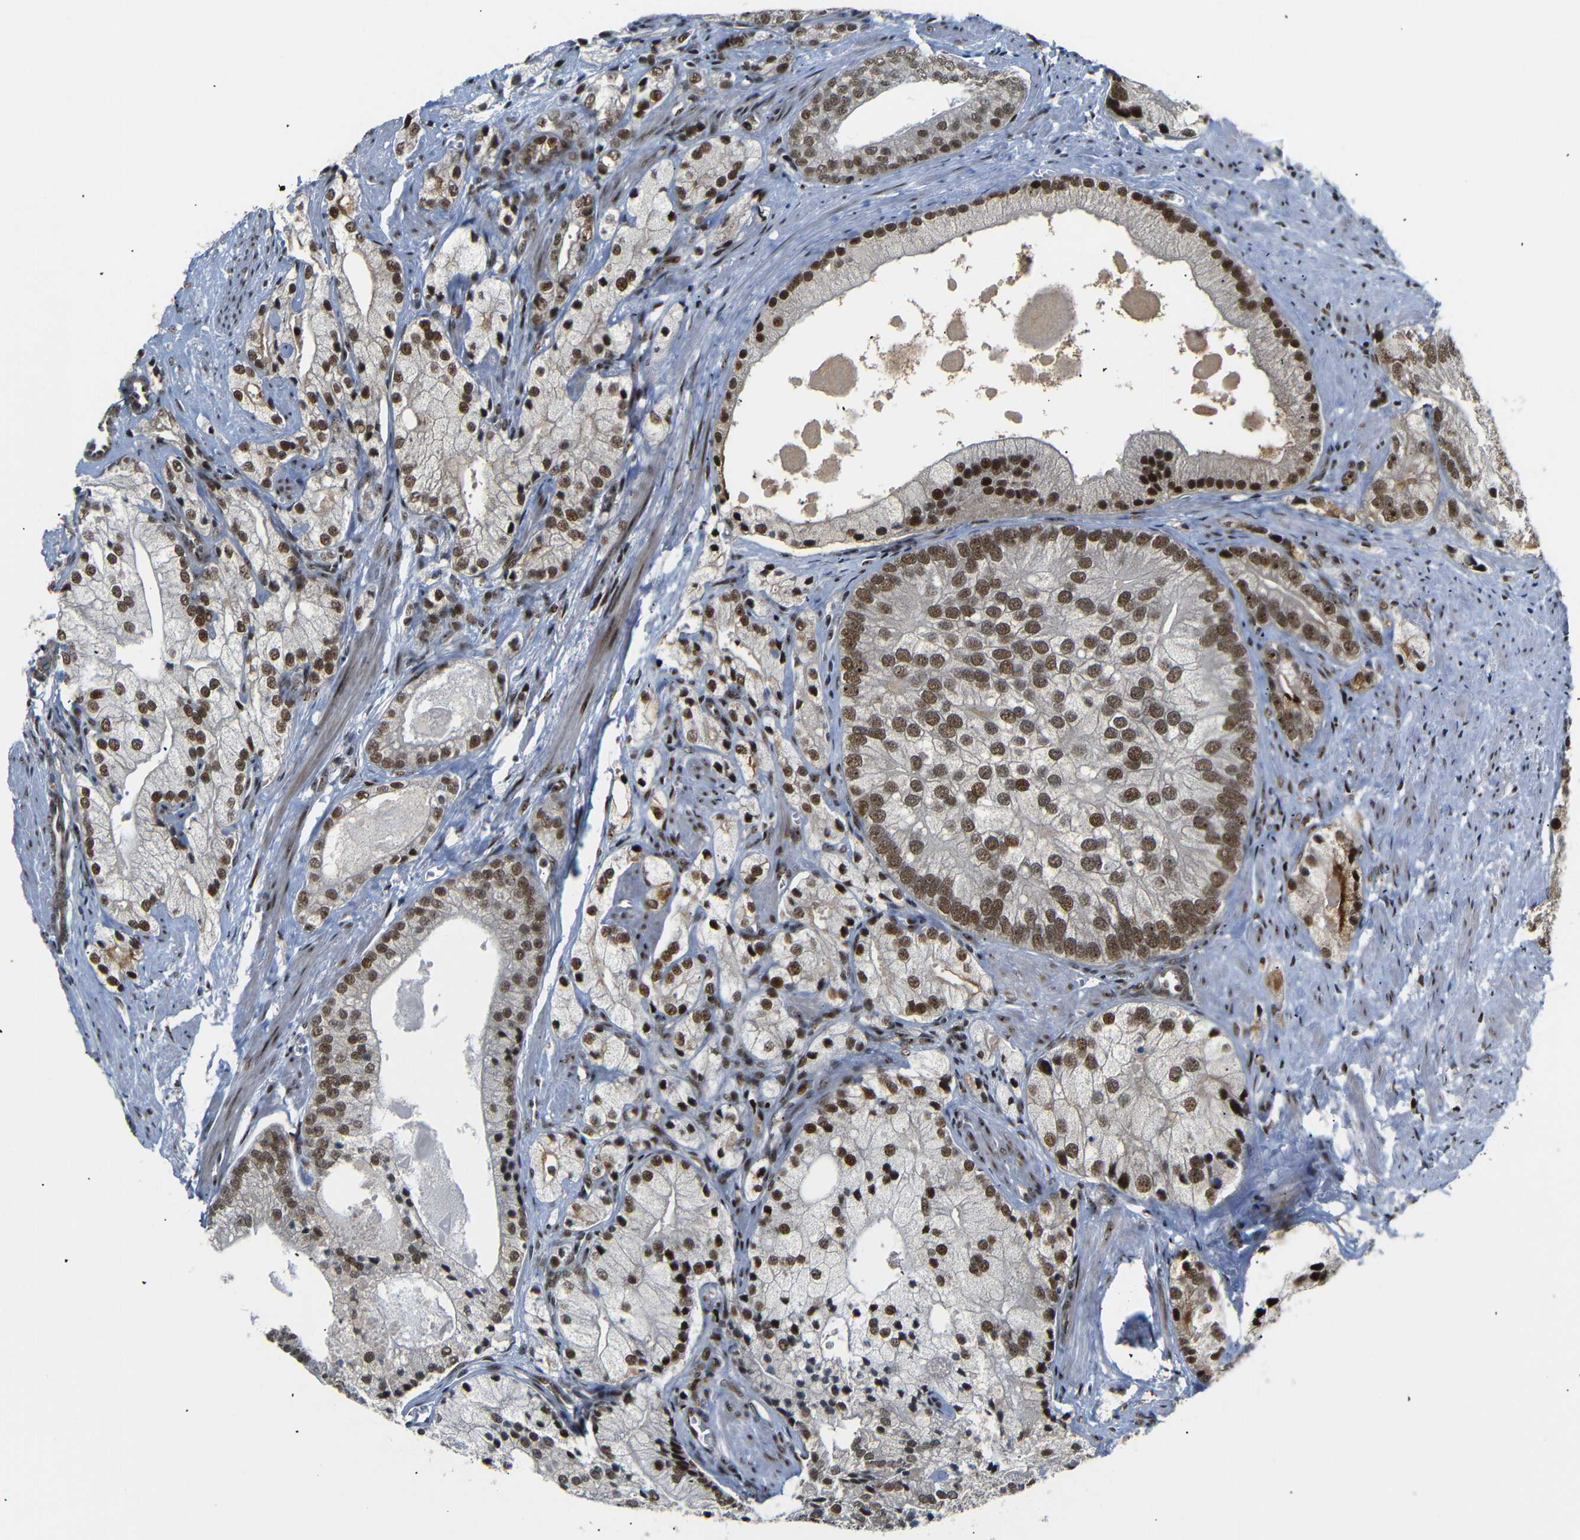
{"staining": {"intensity": "strong", "quantity": ">75%", "location": "nuclear"}, "tissue": "prostate cancer", "cell_type": "Tumor cells", "image_type": "cancer", "snomed": [{"axis": "morphology", "description": "Adenocarcinoma, Low grade"}, {"axis": "topography", "description": "Prostate"}], "caption": "A histopathology image of human prostate cancer stained for a protein shows strong nuclear brown staining in tumor cells.", "gene": "SETDB2", "patient": {"sex": "male", "age": 69}}